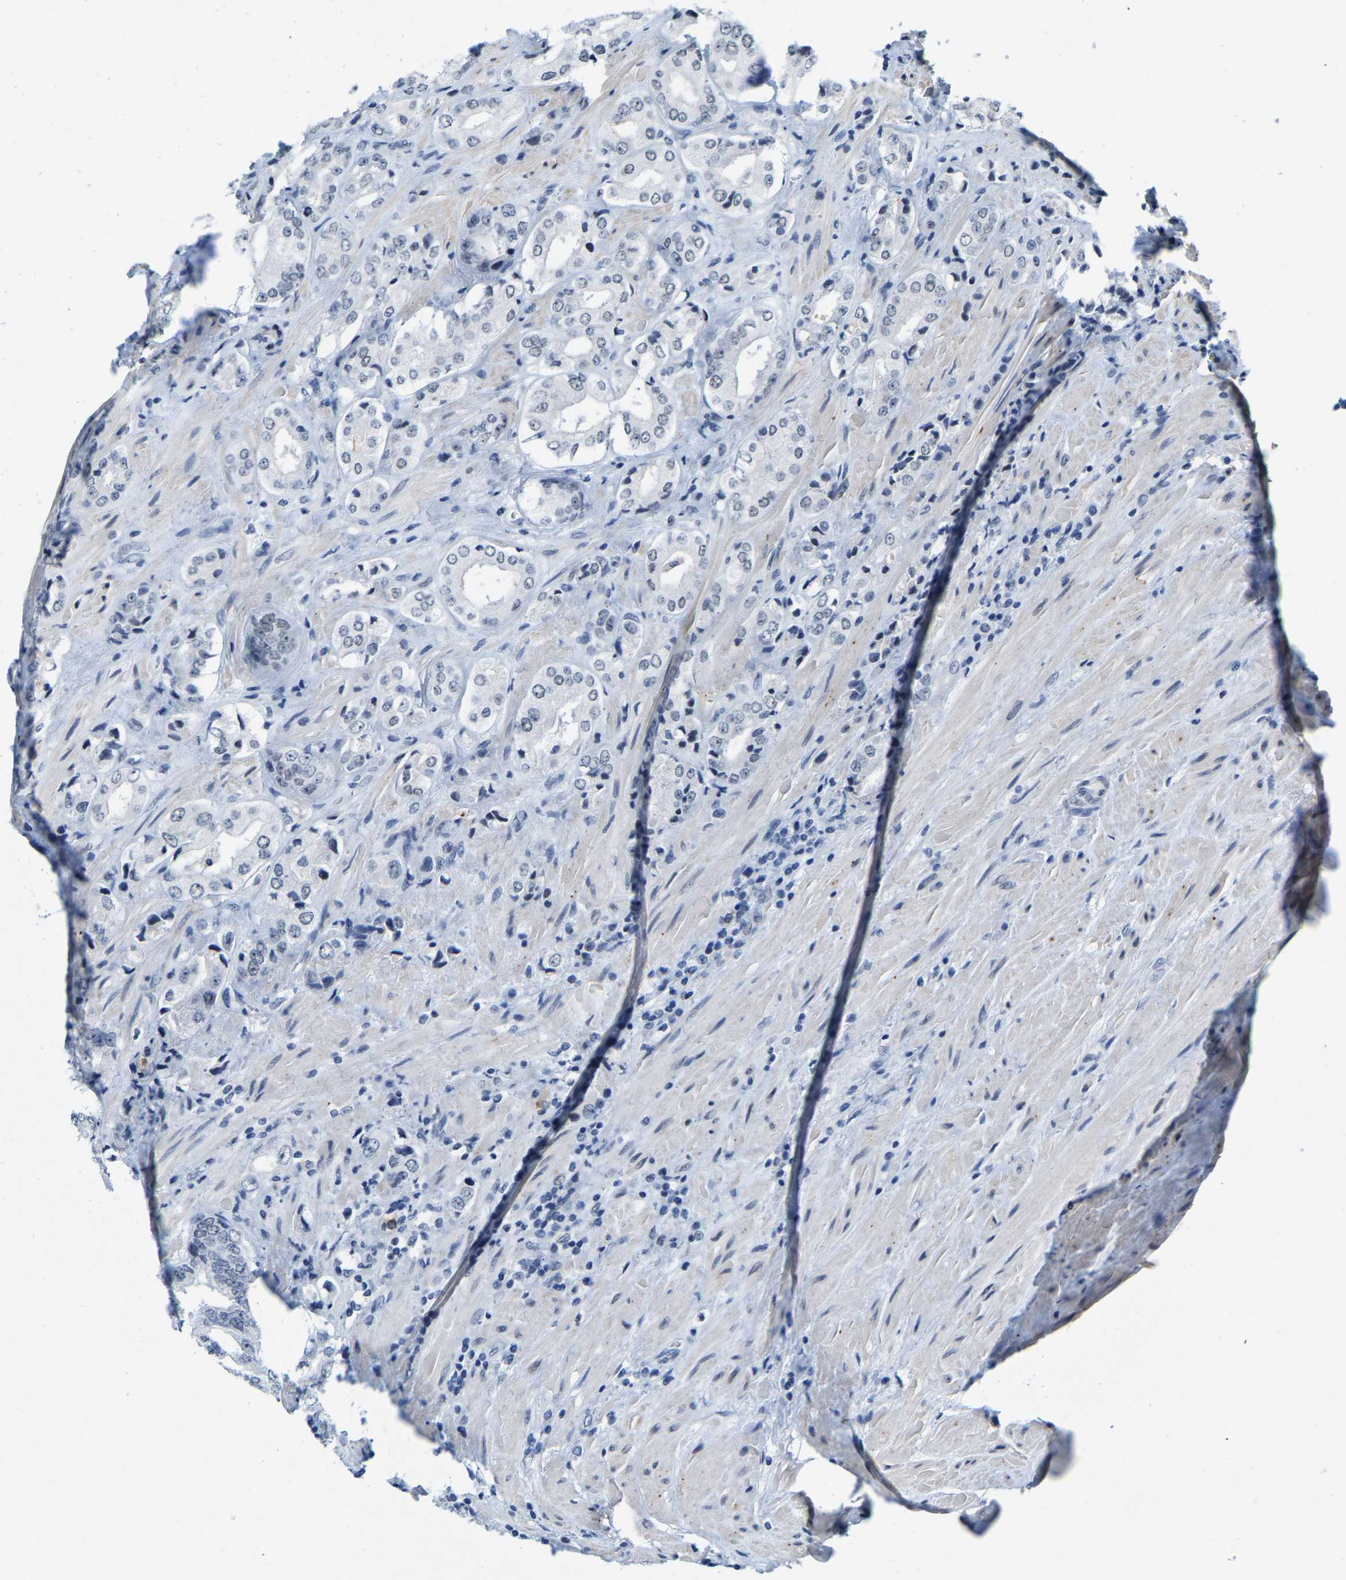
{"staining": {"intensity": "negative", "quantity": "none", "location": "none"}, "tissue": "prostate cancer", "cell_type": "Tumor cells", "image_type": "cancer", "snomed": [{"axis": "morphology", "description": "Adenocarcinoma, High grade"}, {"axis": "topography", "description": "Prostate"}], "caption": "A photomicrograph of adenocarcinoma (high-grade) (prostate) stained for a protein exhibits no brown staining in tumor cells. The staining was performed using DAB (3,3'-diaminobenzidine) to visualize the protein expression in brown, while the nuclei were stained in blue with hematoxylin (Magnification: 20x).", "gene": "SETD1B", "patient": {"sex": "male", "age": 61}}